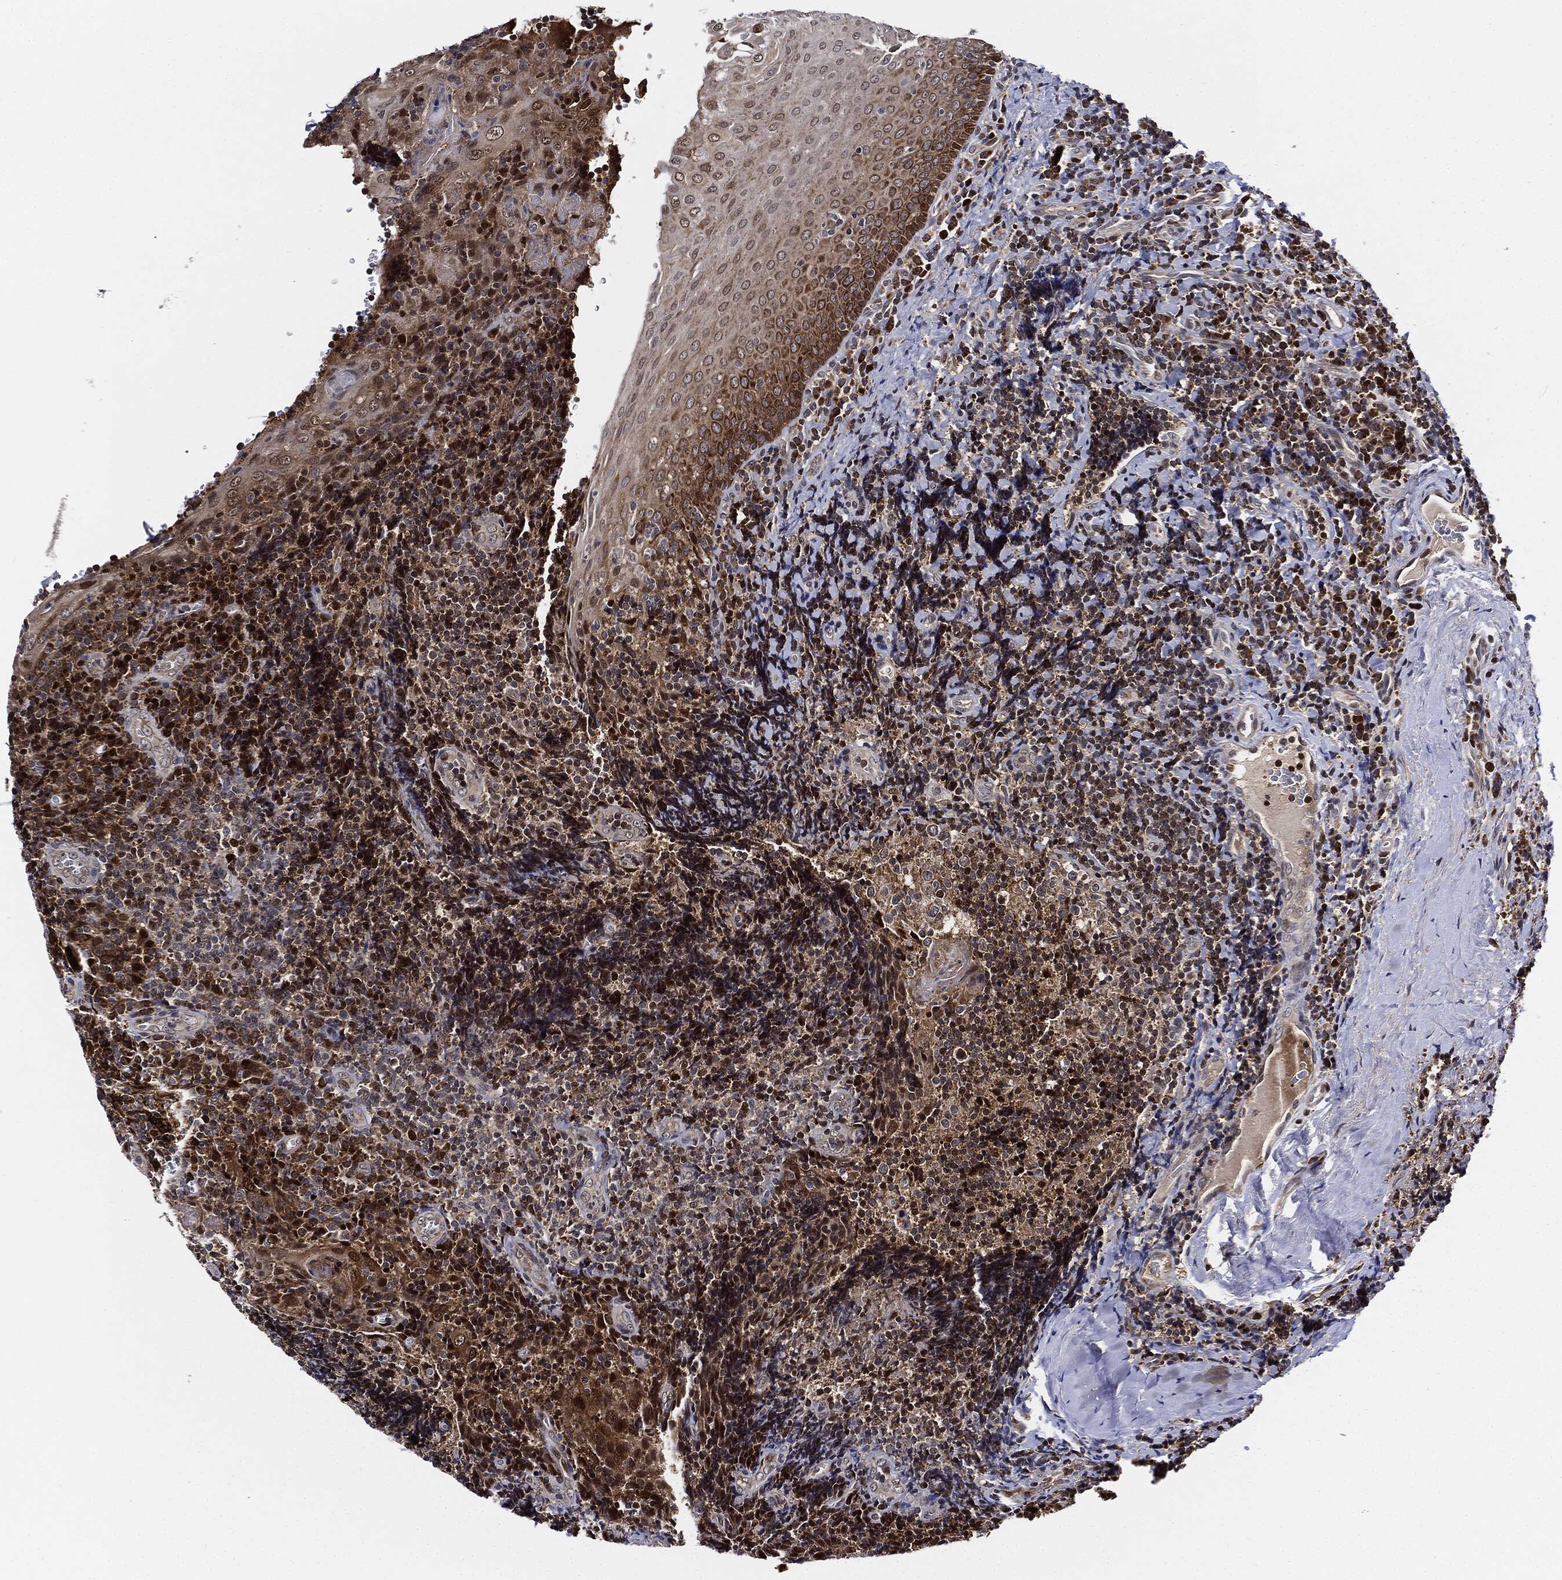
{"staining": {"intensity": "moderate", "quantity": "<25%", "location": "cytoplasmic/membranous"}, "tissue": "tonsil", "cell_type": "Germinal center cells", "image_type": "normal", "snomed": [{"axis": "morphology", "description": "Normal tissue, NOS"}, {"axis": "morphology", "description": "Inflammation, NOS"}, {"axis": "topography", "description": "Tonsil"}], "caption": "Germinal center cells exhibit moderate cytoplasmic/membranous expression in about <25% of cells in benign tonsil. The protein of interest is shown in brown color, while the nuclei are stained blue.", "gene": "RNASEL", "patient": {"sex": "female", "age": 31}}